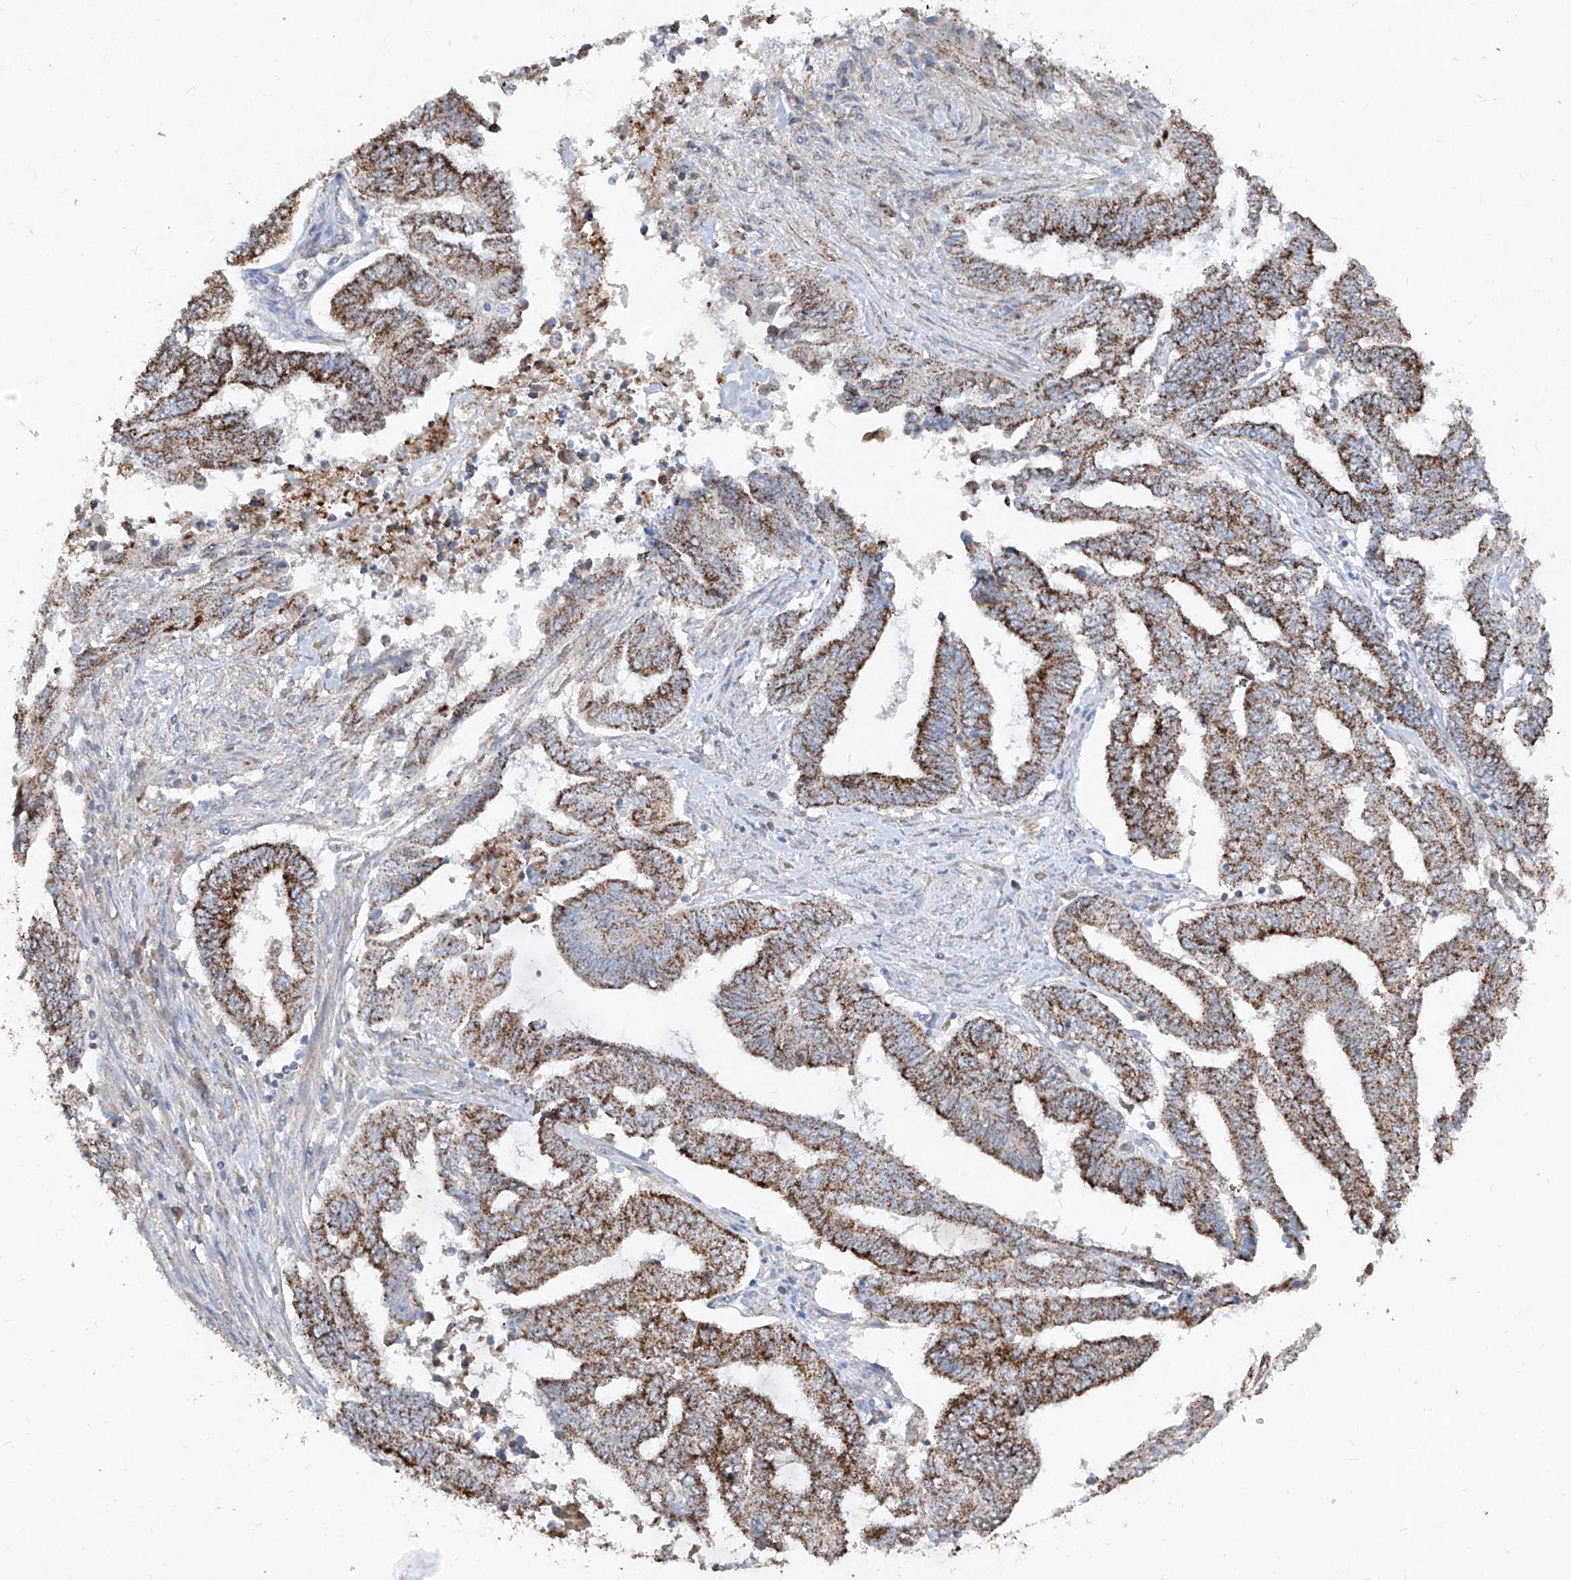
{"staining": {"intensity": "strong", "quantity": ">75%", "location": "cytoplasmic/membranous"}, "tissue": "endometrial cancer", "cell_type": "Tumor cells", "image_type": "cancer", "snomed": [{"axis": "morphology", "description": "Adenocarcinoma, NOS"}, {"axis": "topography", "description": "Uterus"}, {"axis": "topography", "description": "Endometrium"}], "caption": "Protein expression analysis of endometrial cancer (adenocarcinoma) demonstrates strong cytoplasmic/membranous staining in approximately >75% of tumor cells. Ihc stains the protein in brown and the nuclei are stained blue.", "gene": "ABCD3", "patient": {"sex": "female", "age": 70}}